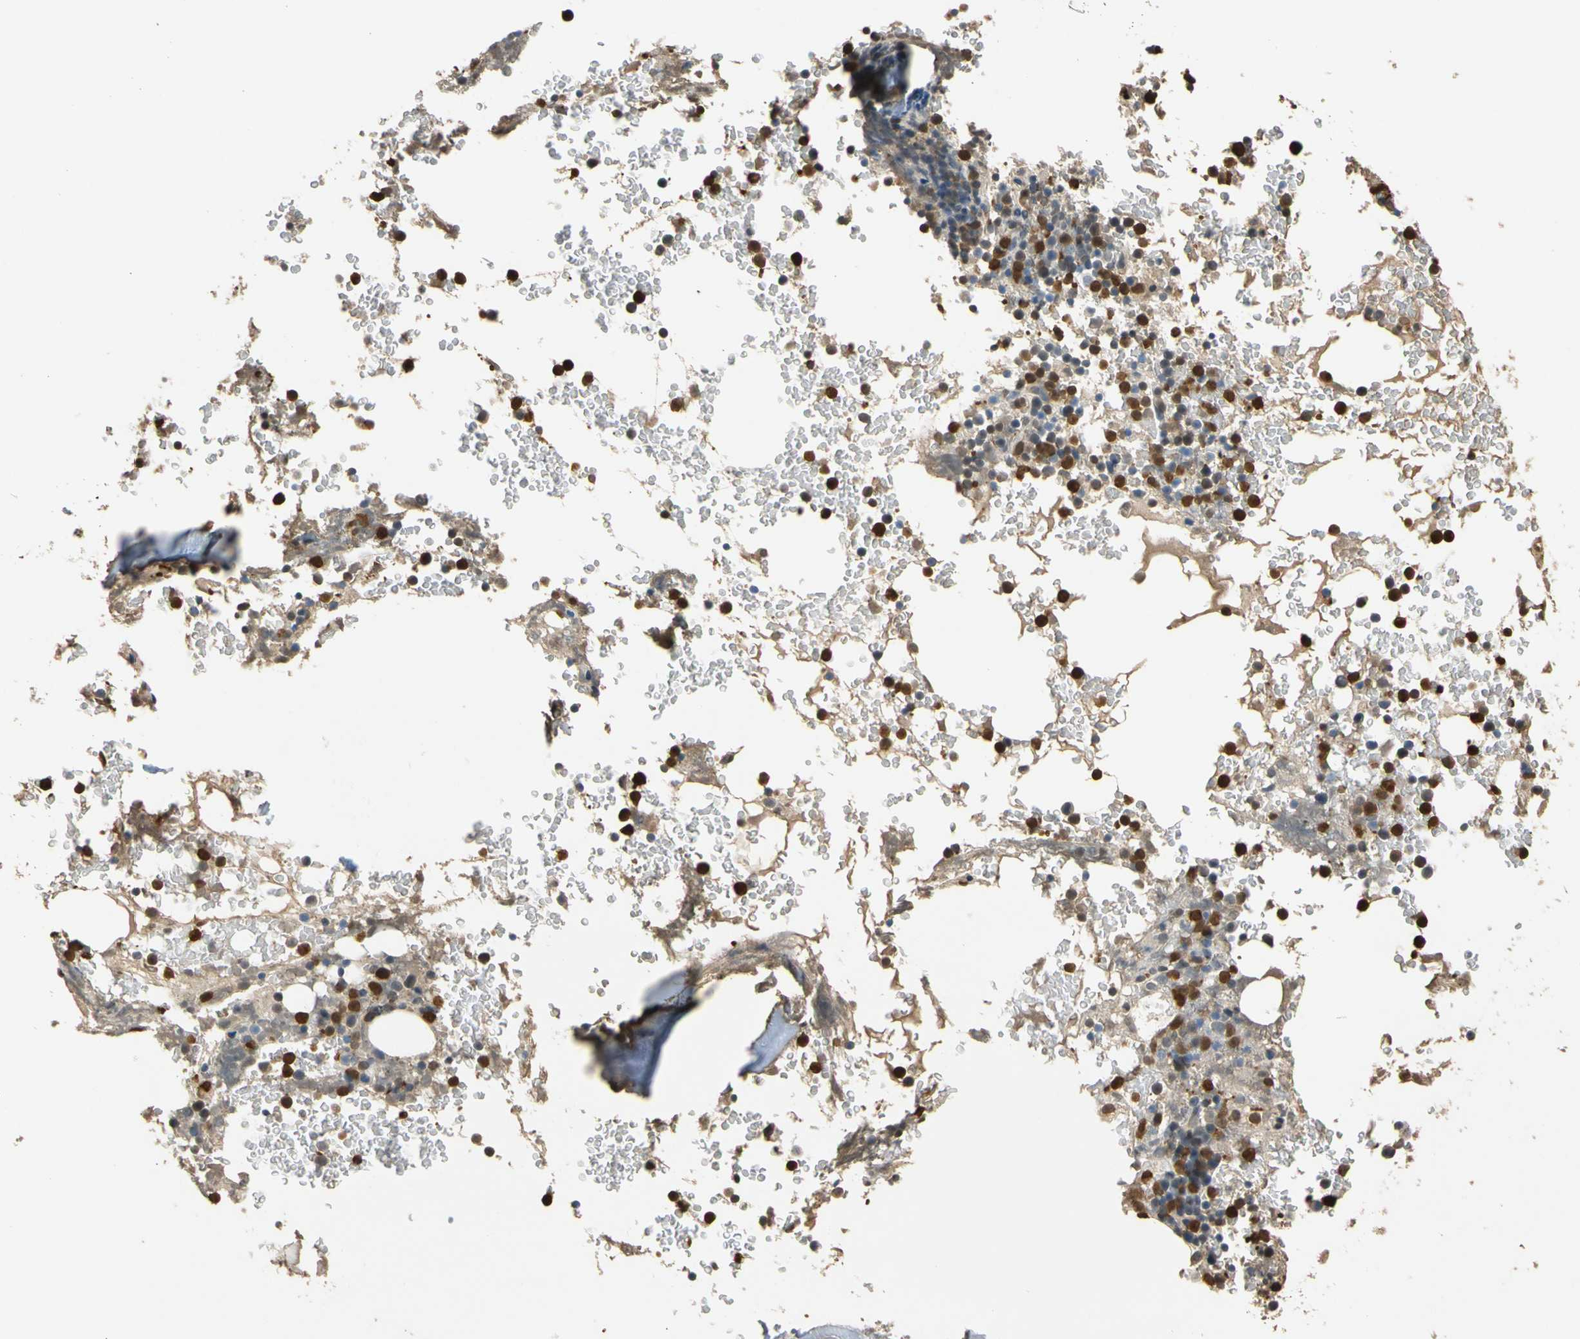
{"staining": {"intensity": "strong", "quantity": "25%-75%", "location": "cytoplasmic/membranous,nuclear"}, "tissue": "bone marrow", "cell_type": "Hematopoietic cells", "image_type": "normal", "snomed": [{"axis": "morphology", "description": "Normal tissue, NOS"}, {"axis": "topography", "description": "Bone marrow"}], "caption": "A high-resolution histopathology image shows immunohistochemistry (IHC) staining of benign bone marrow, which exhibits strong cytoplasmic/membranous,nuclear staining in about 25%-75% of hematopoietic cells.", "gene": "S100A6", "patient": {"sex": "female", "age": 66}}